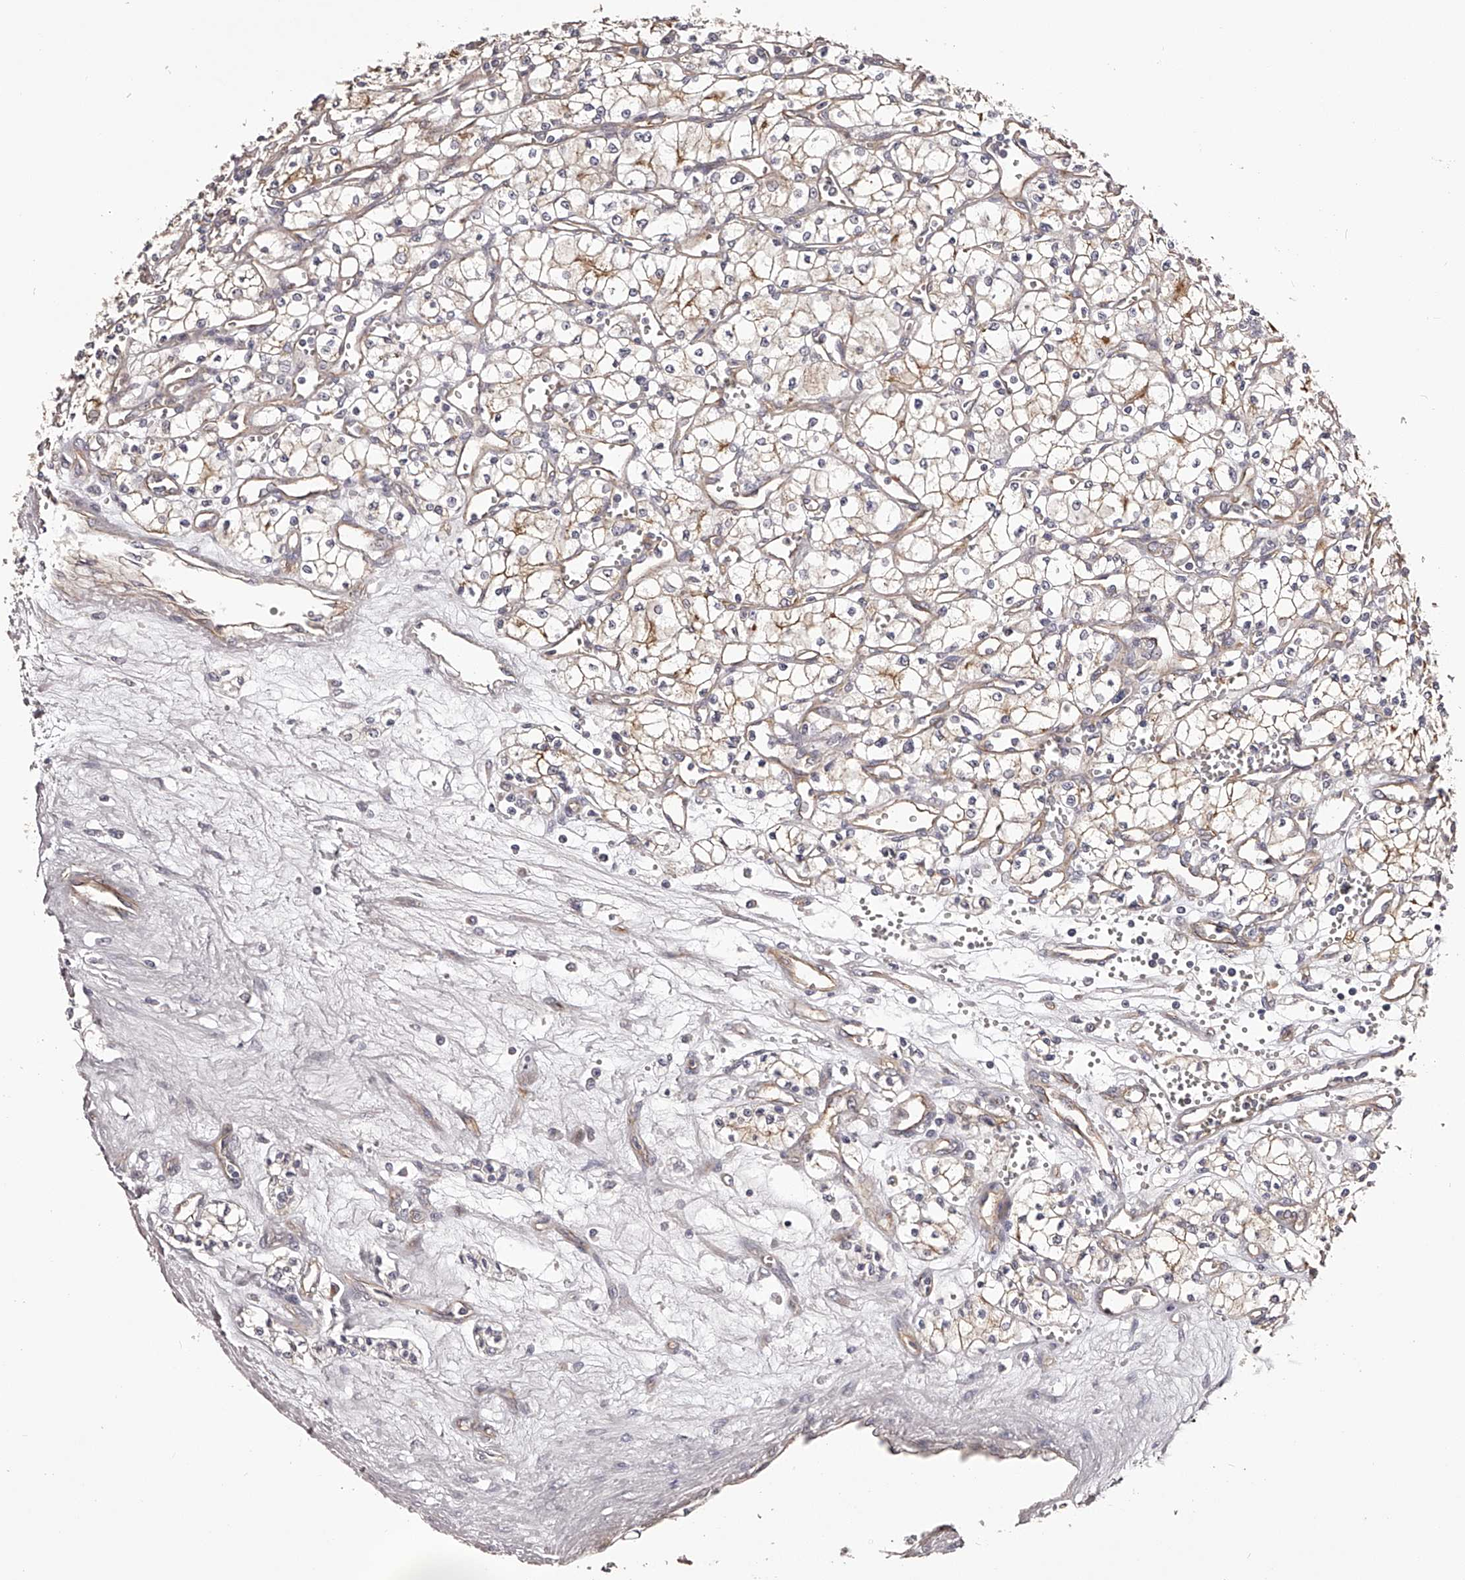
{"staining": {"intensity": "weak", "quantity": "25%-75%", "location": "cytoplasmic/membranous"}, "tissue": "renal cancer", "cell_type": "Tumor cells", "image_type": "cancer", "snomed": [{"axis": "morphology", "description": "Adenocarcinoma, NOS"}, {"axis": "topography", "description": "Kidney"}], "caption": "Adenocarcinoma (renal) stained for a protein exhibits weak cytoplasmic/membranous positivity in tumor cells.", "gene": "LTV1", "patient": {"sex": "male", "age": 59}}